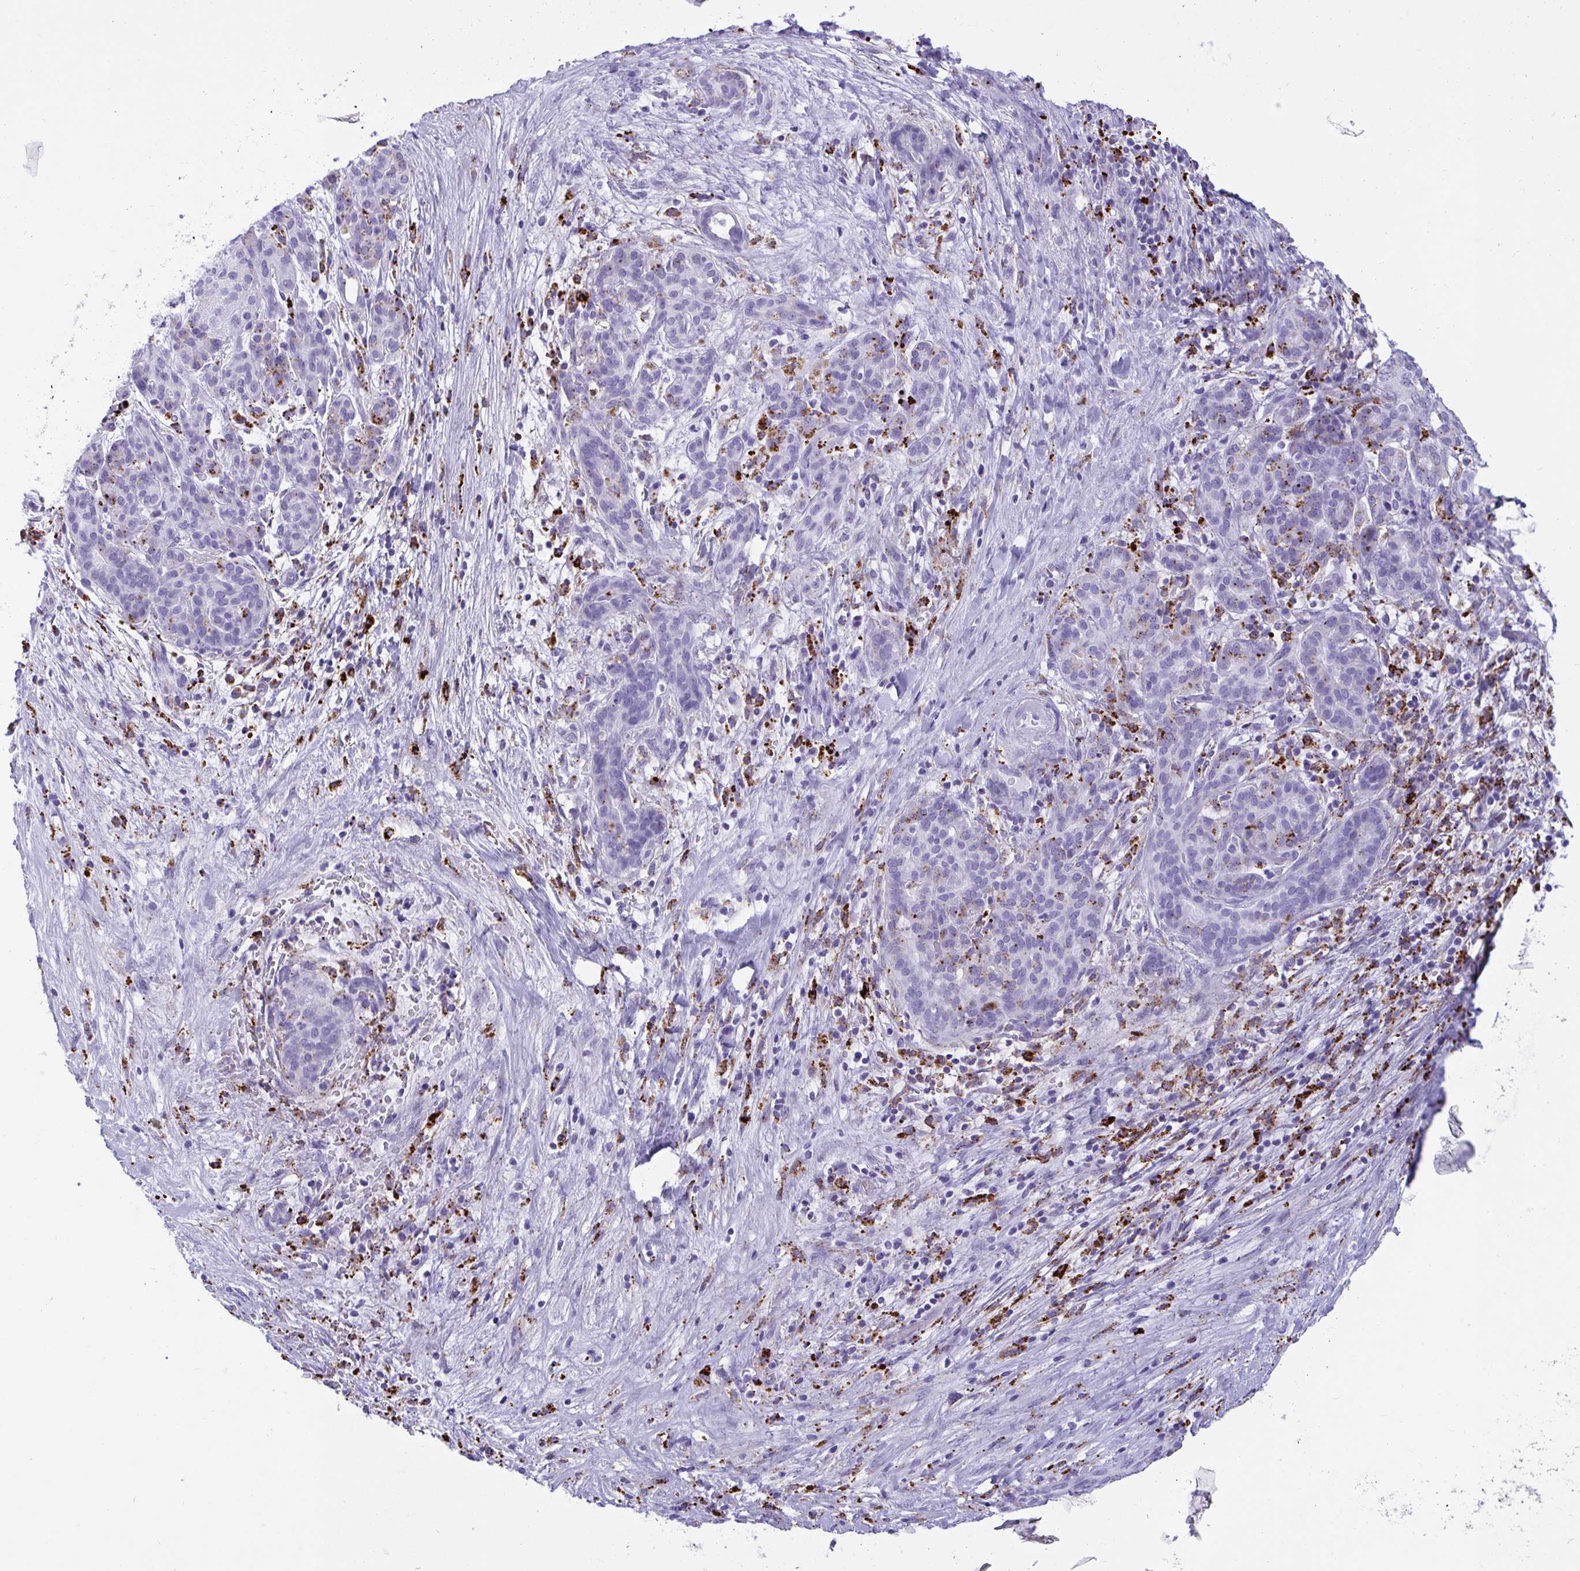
{"staining": {"intensity": "moderate", "quantity": "<25%", "location": "cytoplasmic/membranous"}, "tissue": "pancreatic cancer", "cell_type": "Tumor cells", "image_type": "cancer", "snomed": [{"axis": "morphology", "description": "Adenocarcinoma, NOS"}, {"axis": "topography", "description": "Pancreas"}], "caption": "Protein analysis of pancreatic cancer (adenocarcinoma) tissue displays moderate cytoplasmic/membranous staining in approximately <25% of tumor cells.", "gene": "CPVL", "patient": {"sex": "male", "age": 44}}